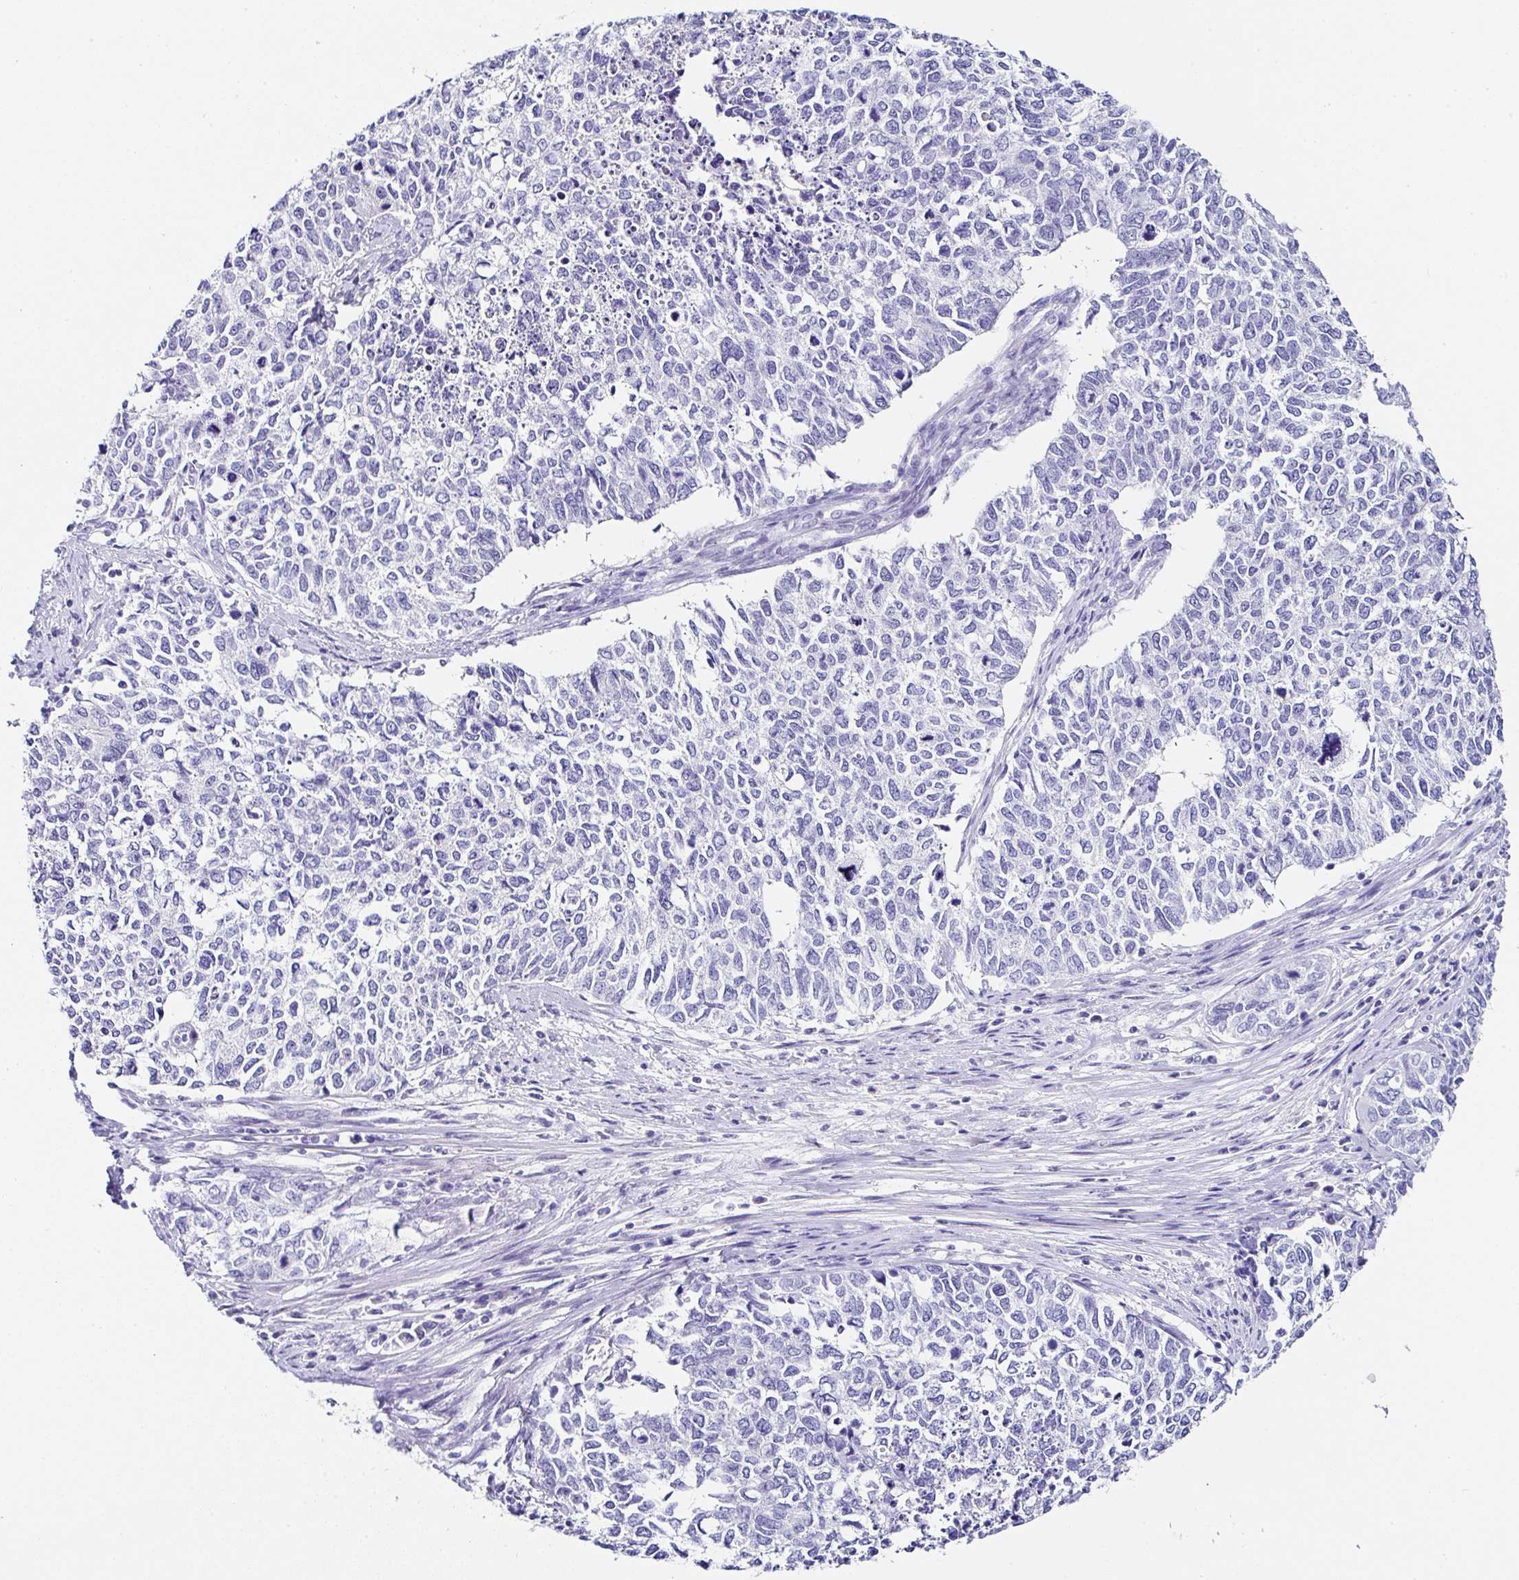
{"staining": {"intensity": "negative", "quantity": "none", "location": "none"}, "tissue": "cervical cancer", "cell_type": "Tumor cells", "image_type": "cancer", "snomed": [{"axis": "morphology", "description": "Adenocarcinoma, NOS"}, {"axis": "topography", "description": "Cervix"}], "caption": "This is an immunohistochemistry image of human cervical cancer (adenocarcinoma). There is no expression in tumor cells.", "gene": "UGT3A1", "patient": {"sex": "female", "age": 63}}